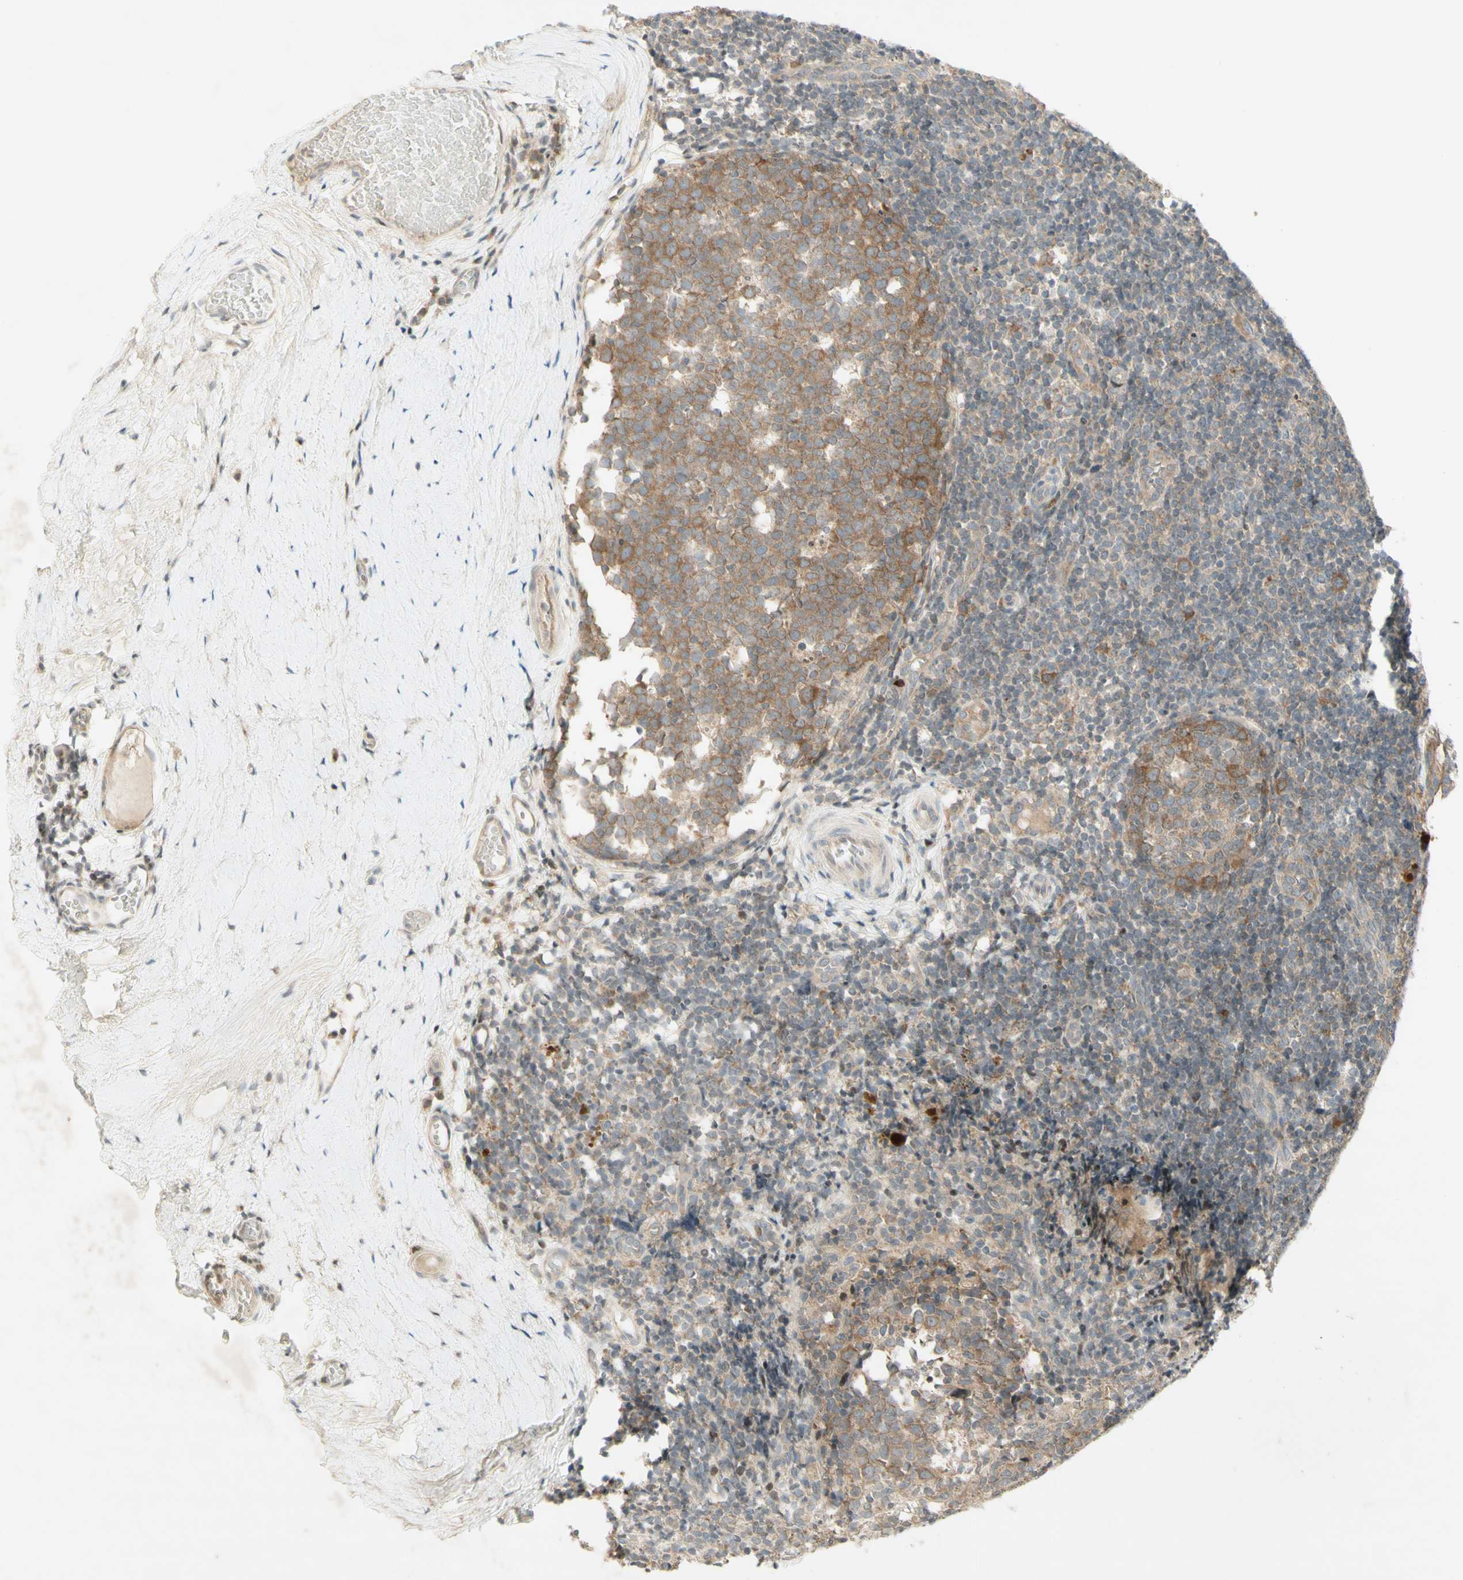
{"staining": {"intensity": "moderate", "quantity": ">75%", "location": "cytoplasmic/membranous"}, "tissue": "tonsil", "cell_type": "Germinal center cells", "image_type": "normal", "snomed": [{"axis": "morphology", "description": "Normal tissue, NOS"}, {"axis": "topography", "description": "Tonsil"}], "caption": "A brown stain highlights moderate cytoplasmic/membranous positivity of a protein in germinal center cells of unremarkable human tonsil.", "gene": "ETF1", "patient": {"sex": "female", "age": 19}}